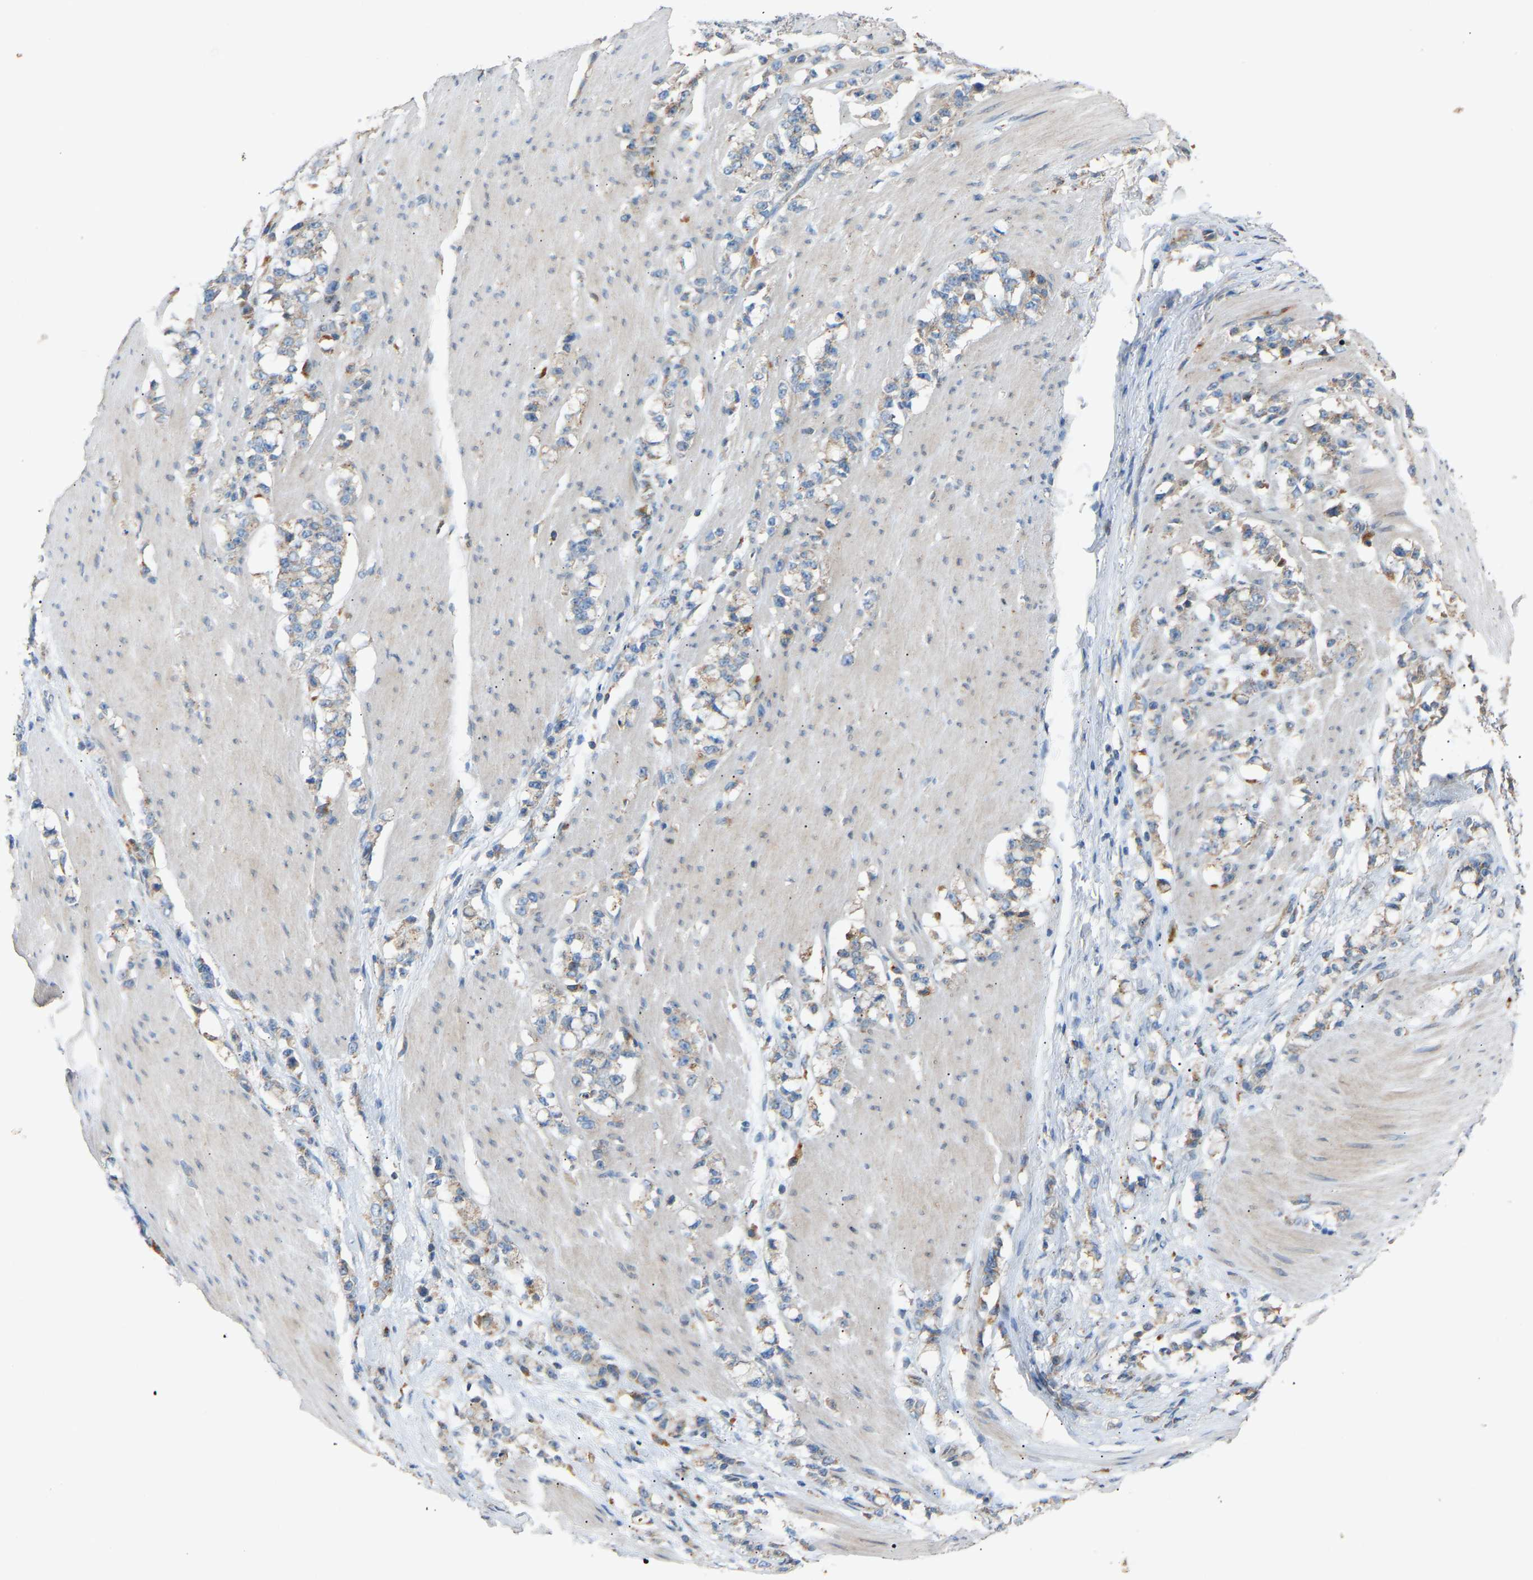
{"staining": {"intensity": "weak", "quantity": "<25%", "location": "cytoplasmic/membranous"}, "tissue": "stomach cancer", "cell_type": "Tumor cells", "image_type": "cancer", "snomed": [{"axis": "morphology", "description": "Adenocarcinoma, NOS"}, {"axis": "topography", "description": "Stomach, lower"}], "caption": "There is no significant staining in tumor cells of stomach cancer.", "gene": "RGP1", "patient": {"sex": "male", "age": 88}}